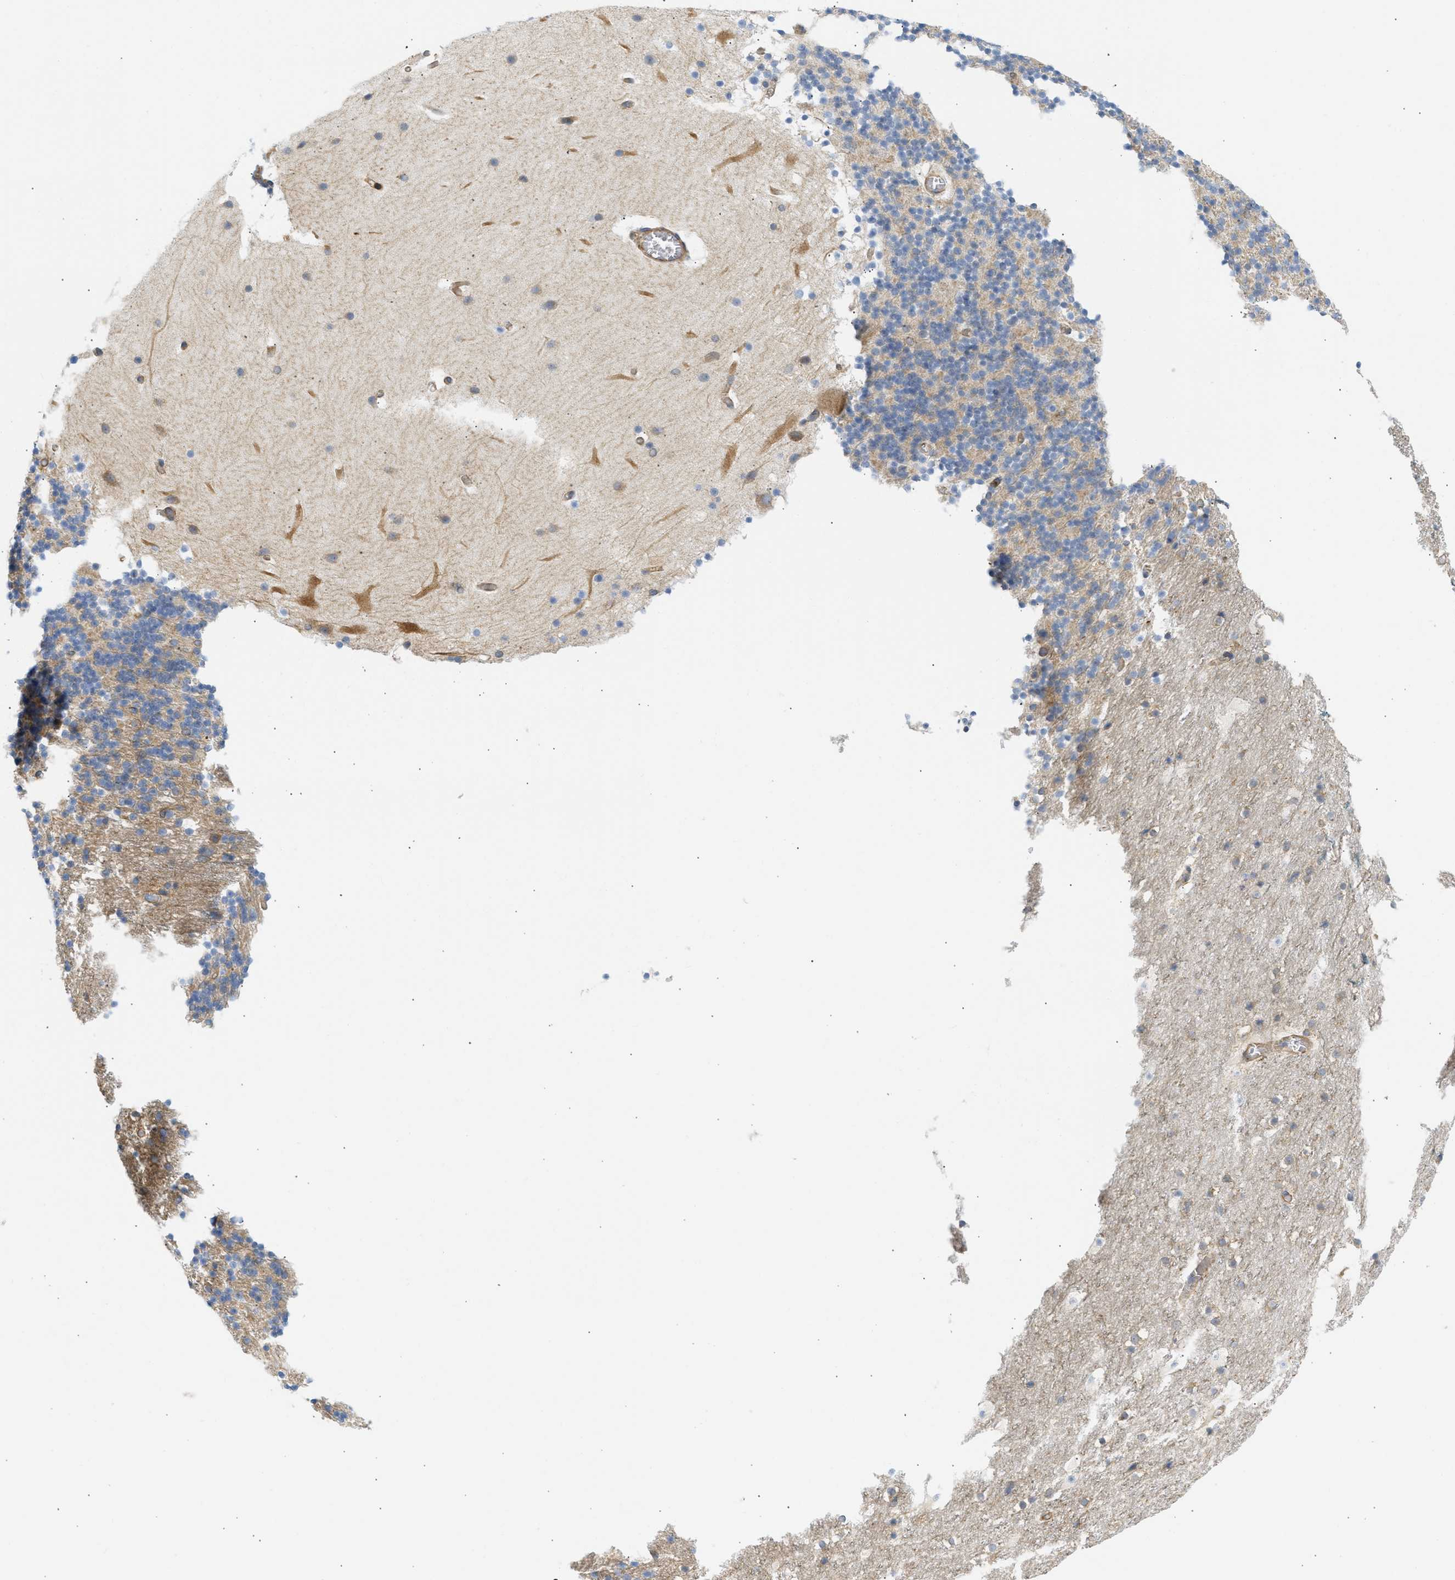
{"staining": {"intensity": "moderate", "quantity": ">75%", "location": "cytoplasmic/membranous"}, "tissue": "cerebellum", "cell_type": "Cells in granular layer", "image_type": "normal", "snomed": [{"axis": "morphology", "description": "Normal tissue, NOS"}, {"axis": "topography", "description": "Cerebellum"}], "caption": "Normal cerebellum was stained to show a protein in brown. There is medium levels of moderate cytoplasmic/membranous expression in about >75% of cells in granular layer.", "gene": "STRN", "patient": {"sex": "male", "age": 45}}